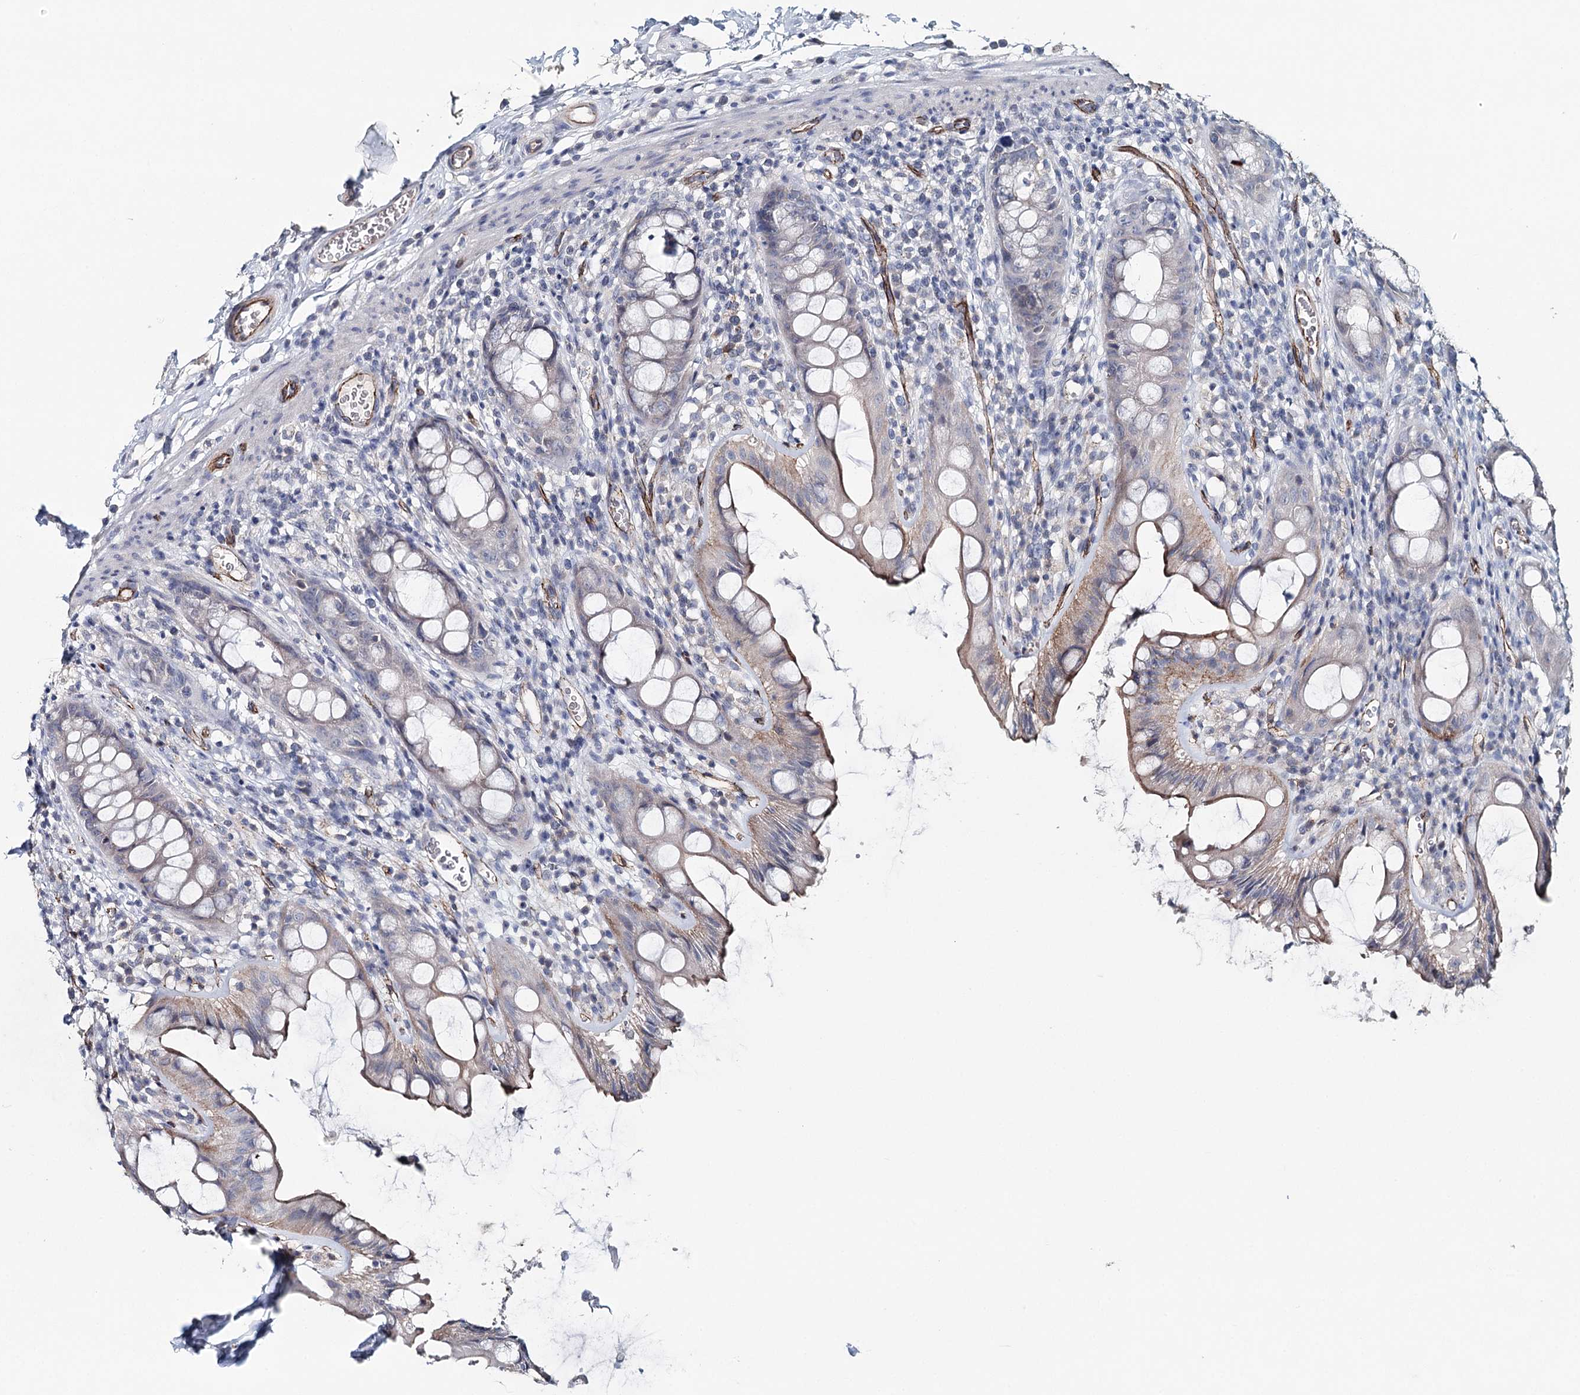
{"staining": {"intensity": "moderate", "quantity": "<25%", "location": "cytoplasmic/membranous"}, "tissue": "rectum", "cell_type": "Glandular cells", "image_type": "normal", "snomed": [{"axis": "morphology", "description": "Normal tissue, NOS"}, {"axis": "topography", "description": "Rectum"}], "caption": "Glandular cells exhibit low levels of moderate cytoplasmic/membranous staining in about <25% of cells in normal rectum.", "gene": "SYNPO", "patient": {"sex": "female", "age": 57}}